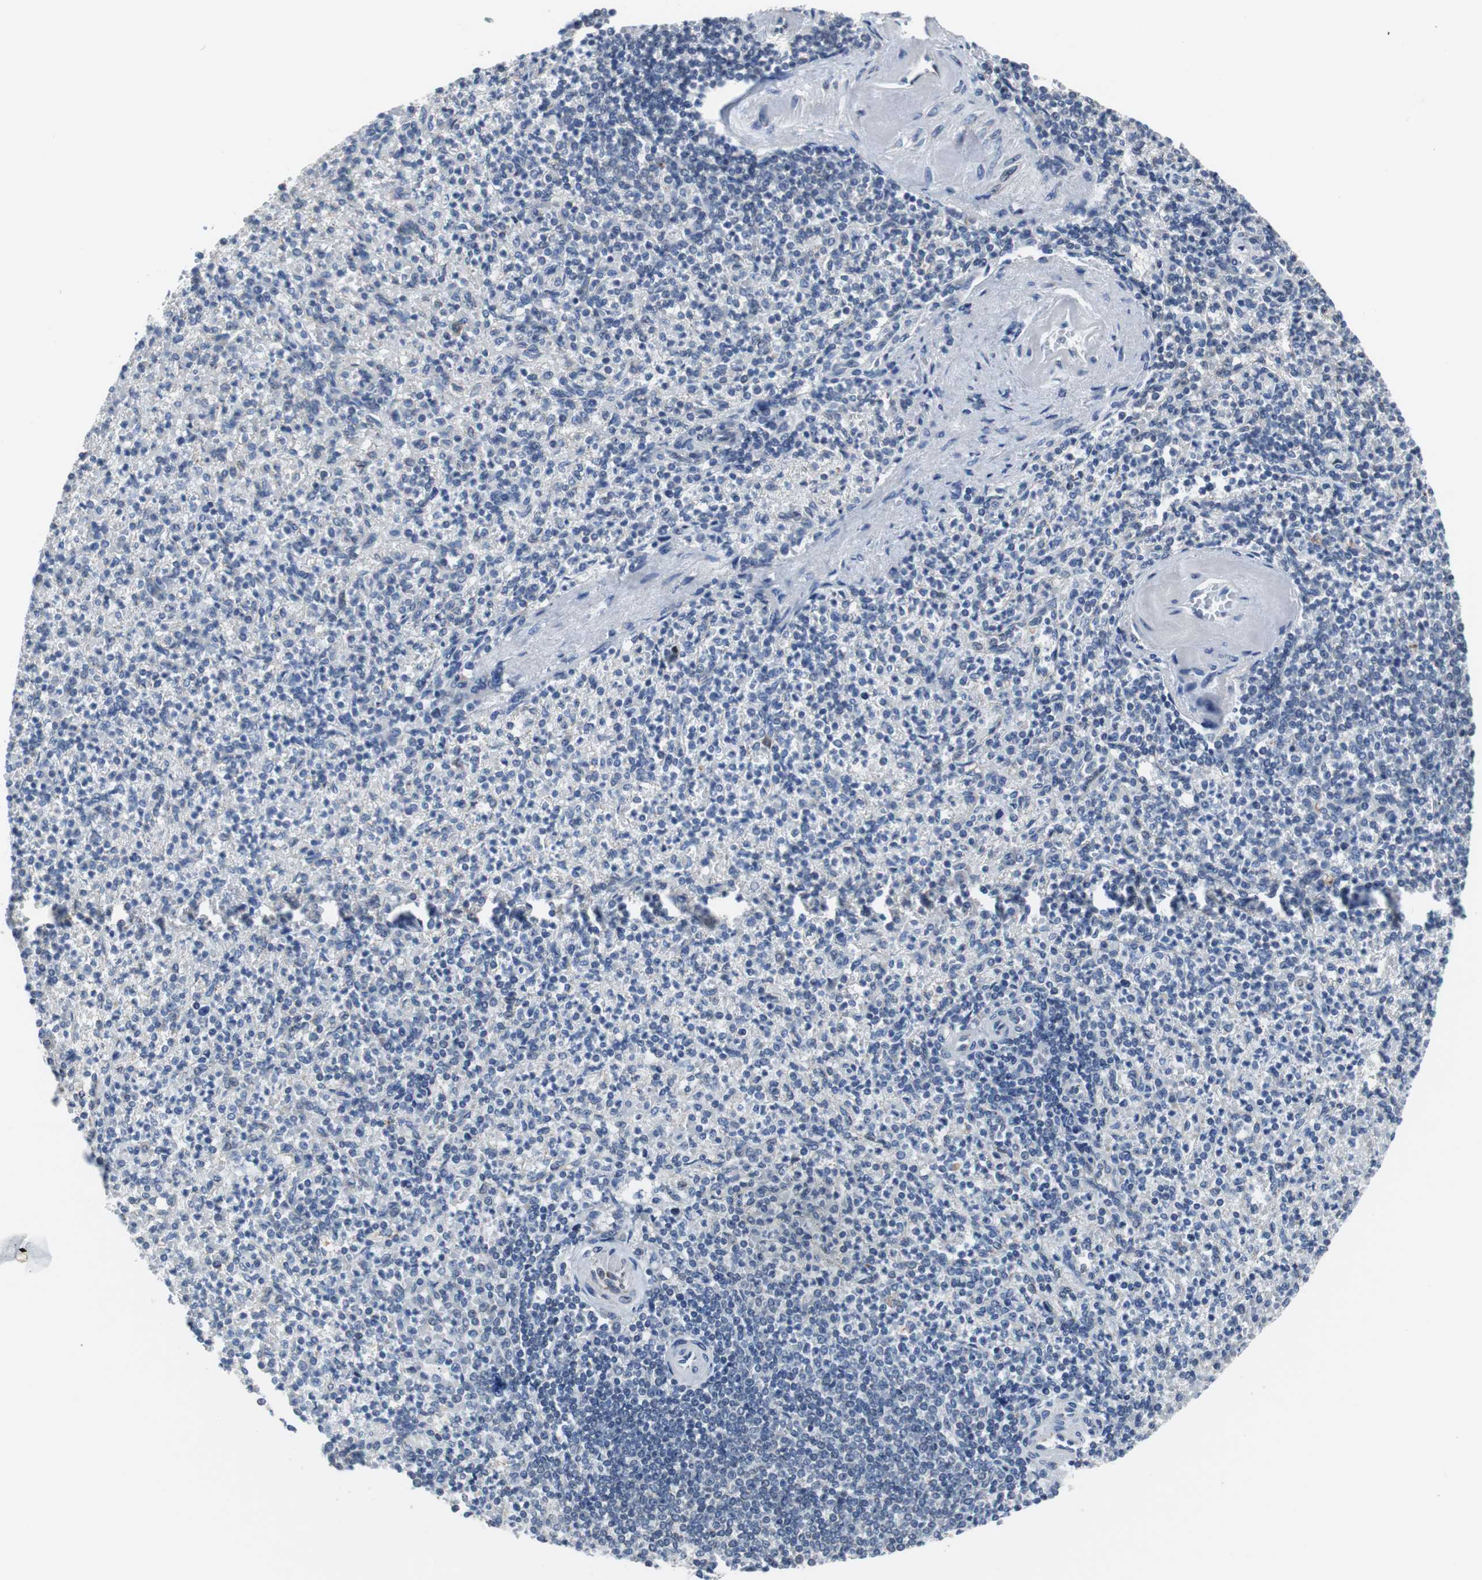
{"staining": {"intensity": "weak", "quantity": "<25%", "location": "nuclear"}, "tissue": "spleen", "cell_type": "Cells in red pulp", "image_type": "normal", "snomed": [{"axis": "morphology", "description": "Normal tissue, NOS"}, {"axis": "topography", "description": "Spleen"}], "caption": "An immunohistochemistry (IHC) micrograph of benign spleen is shown. There is no staining in cells in red pulp of spleen.", "gene": "TP63", "patient": {"sex": "female", "age": 74}}